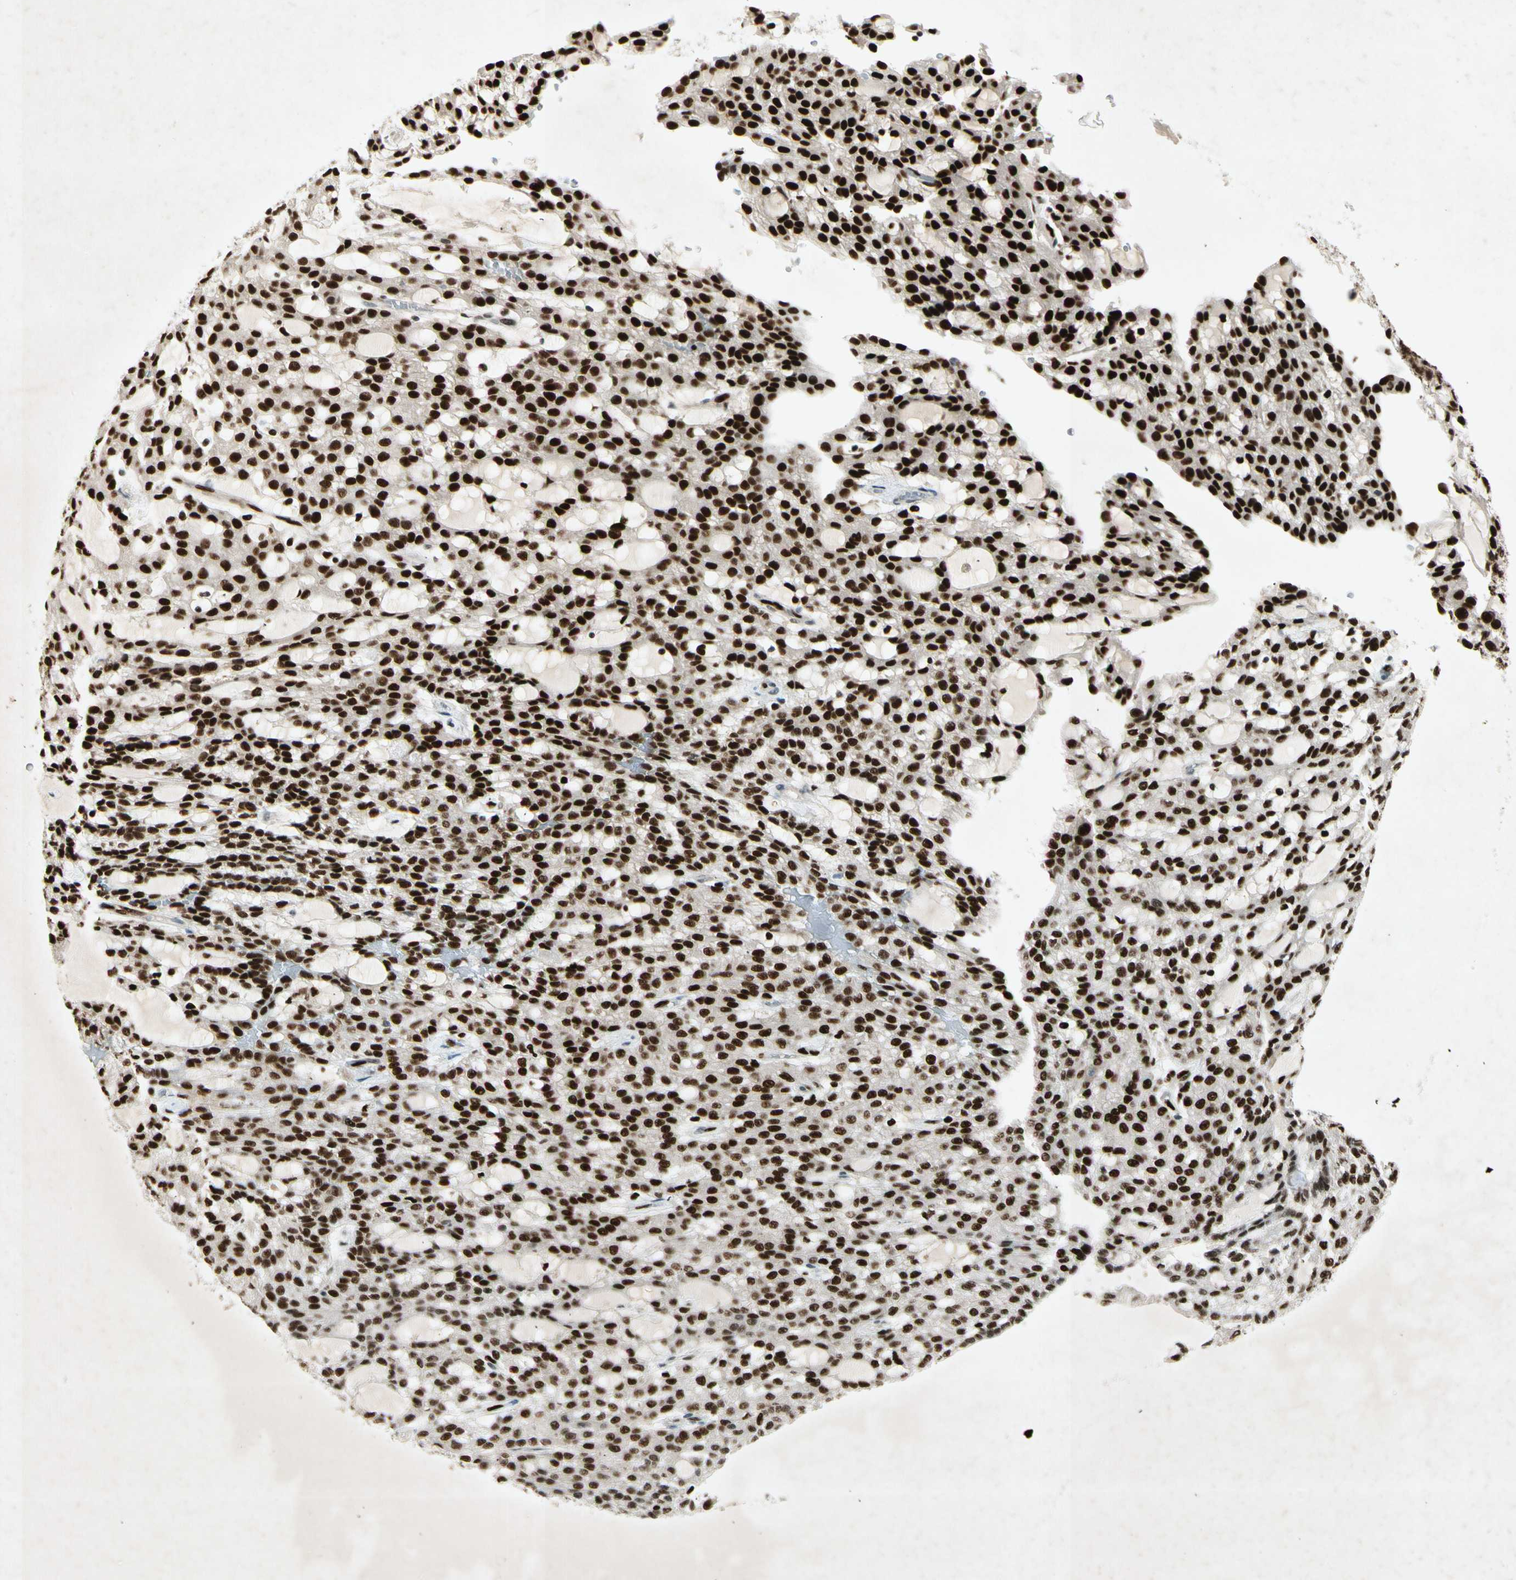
{"staining": {"intensity": "strong", "quantity": ">75%", "location": "nuclear"}, "tissue": "renal cancer", "cell_type": "Tumor cells", "image_type": "cancer", "snomed": [{"axis": "morphology", "description": "Adenocarcinoma, NOS"}, {"axis": "topography", "description": "Kidney"}], "caption": "The micrograph demonstrates immunohistochemical staining of renal cancer. There is strong nuclear positivity is seen in approximately >75% of tumor cells. (DAB (3,3'-diaminobenzidine) IHC with brightfield microscopy, high magnification).", "gene": "RNF43", "patient": {"sex": "male", "age": 63}}